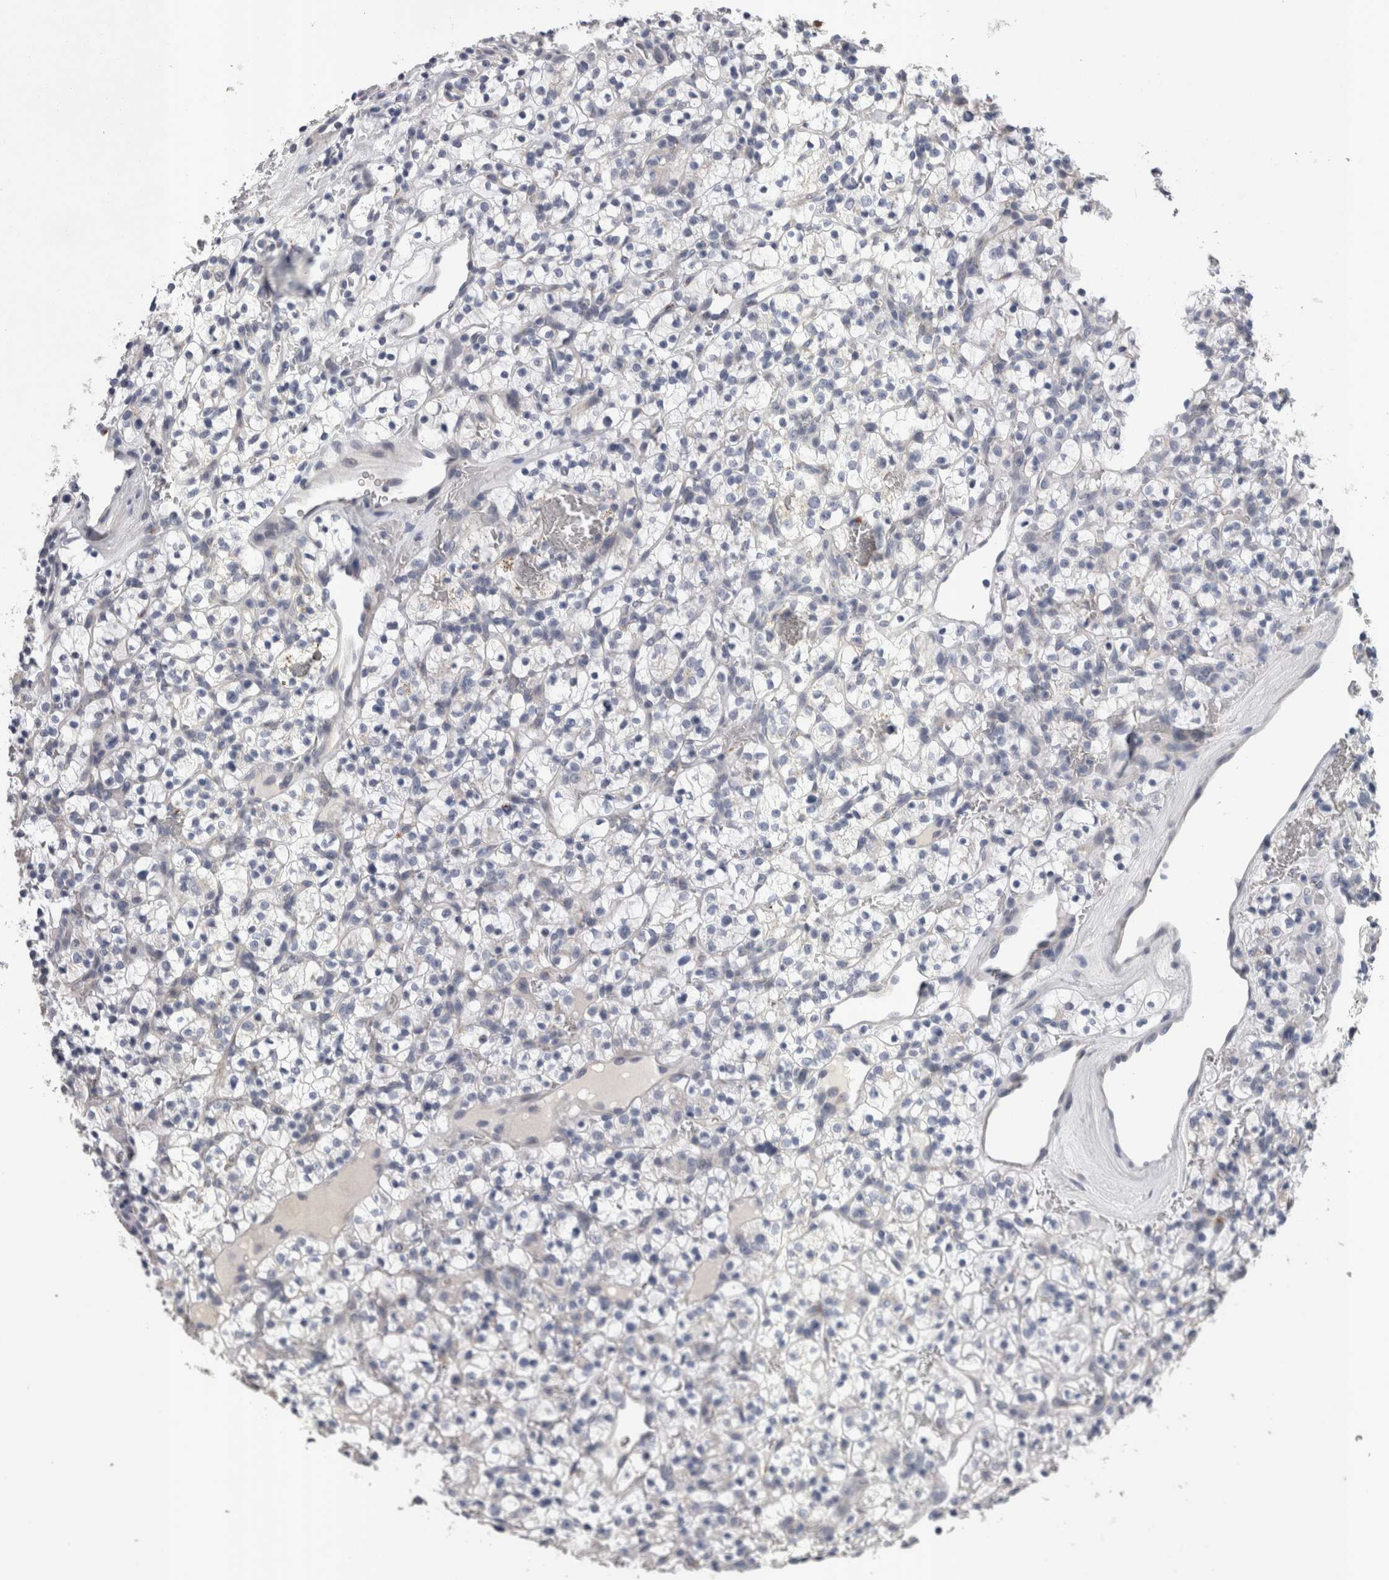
{"staining": {"intensity": "negative", "quantity": "none", "location": "none"}, "tissue": "renal cancer", "cell_type": "Tumor cells", "image_type": "cancer", "snomed": [{"axis": "morphology", "description": "Adenocarcinoma, NOS"}, {"axis": "topography", "description": "Kidney"}], "caption": "DAB (3,3'-diaminobenzidine) immunohistochemical staining of human renal adenocarcinoma displays no significant positivity in tumor cells.", "gene": "STC1", "patient": {"sex": "female", "age": 57}}